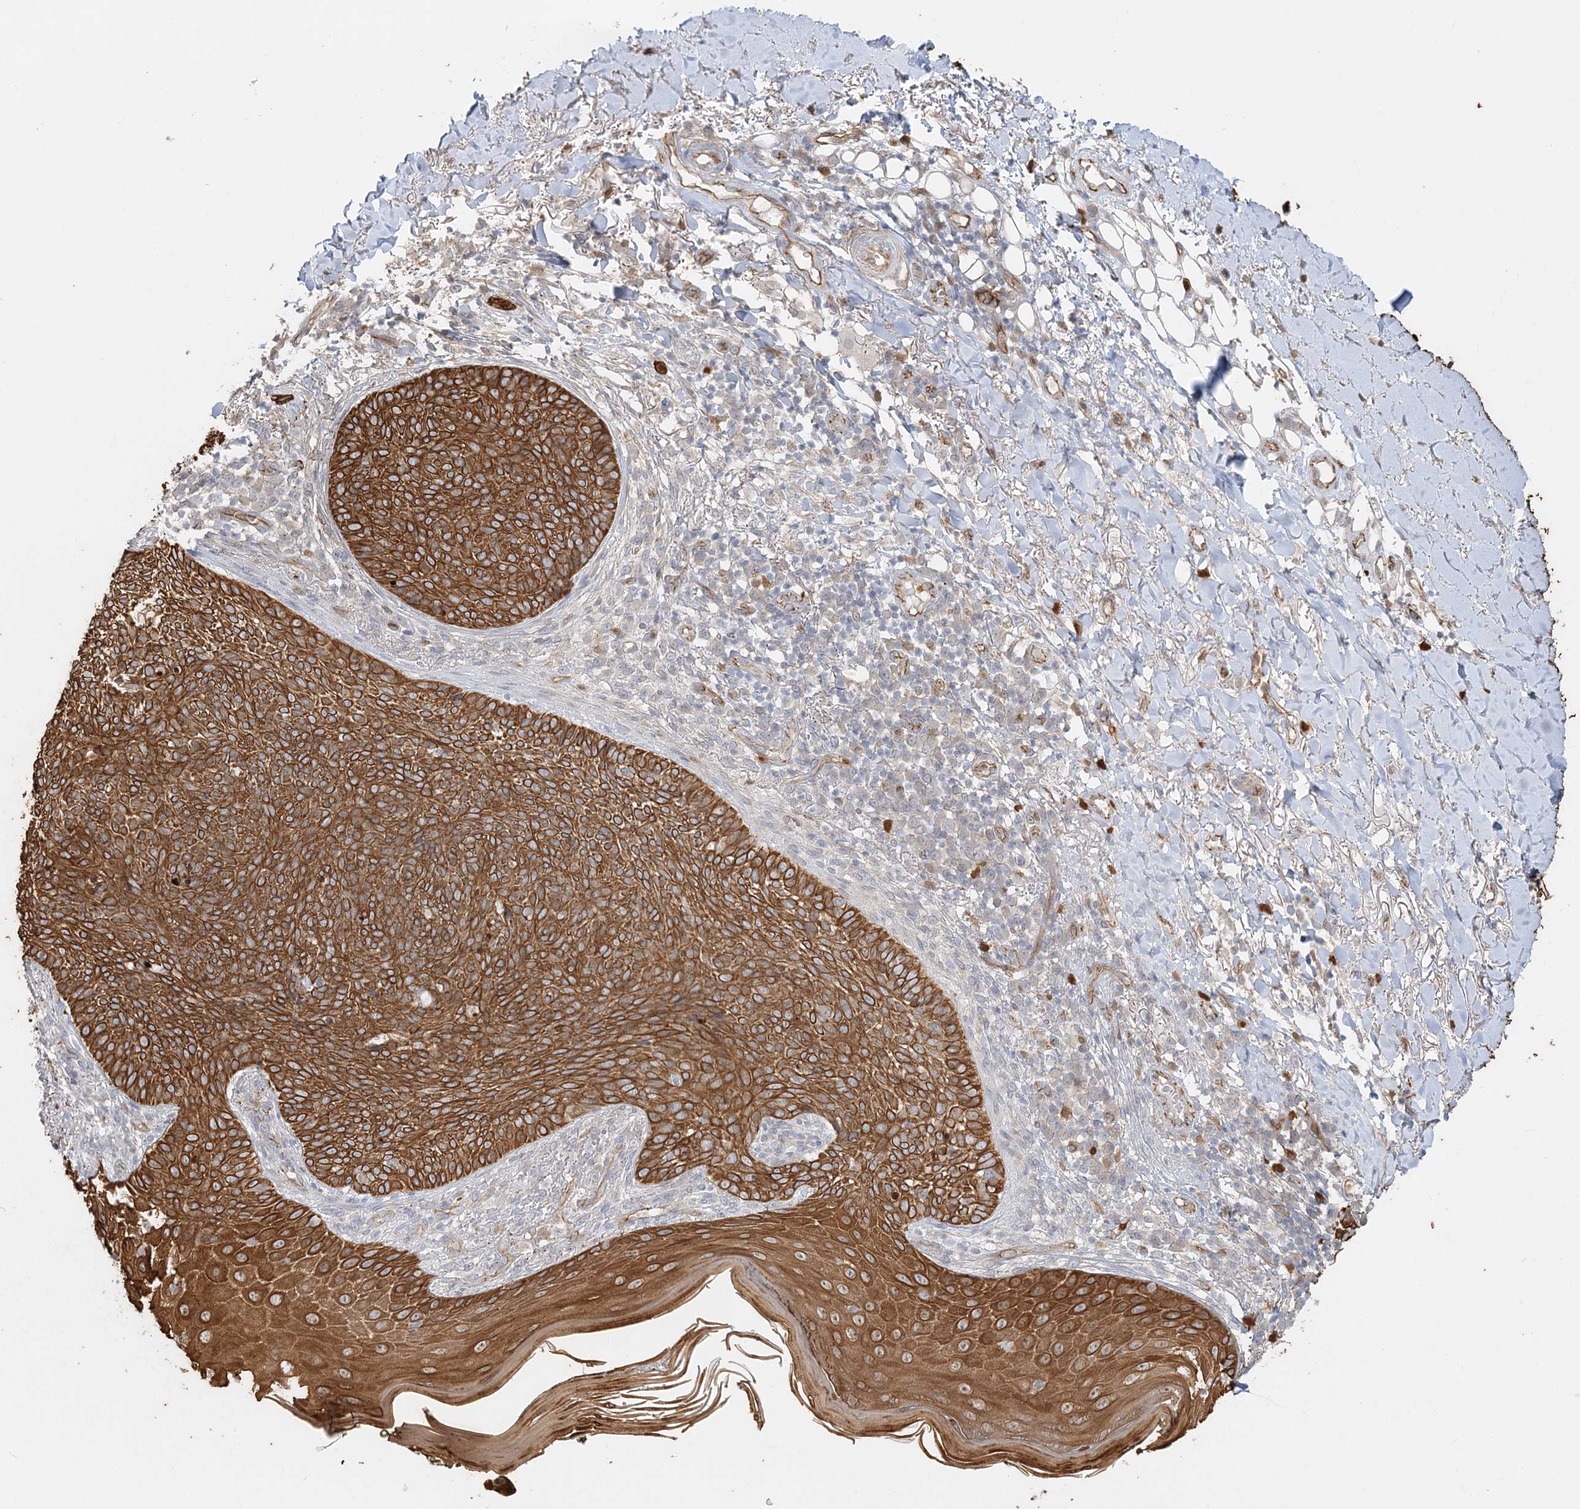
{"staining": {"intensity": "strong", "quantity": ">75%", "location": "cytoplasmic/membranous"}, "tissue": "skin cancer", "cell_type": "Tumor cells", "image_type": "cancer", "snomed": [{"axis": "morphology", "description": "Basal cell carcinoma"}, {"axis": "topography", "description": "Skin"}], "caption": "The image demonstrates staining of skin cancer (basal cell carcinoma), revealing strong cytoplasmic/membranous protein positivity (brown color) within tumor cells.", "gene": "DNAH1", "patient": {"sex": "male", "age": 85}}